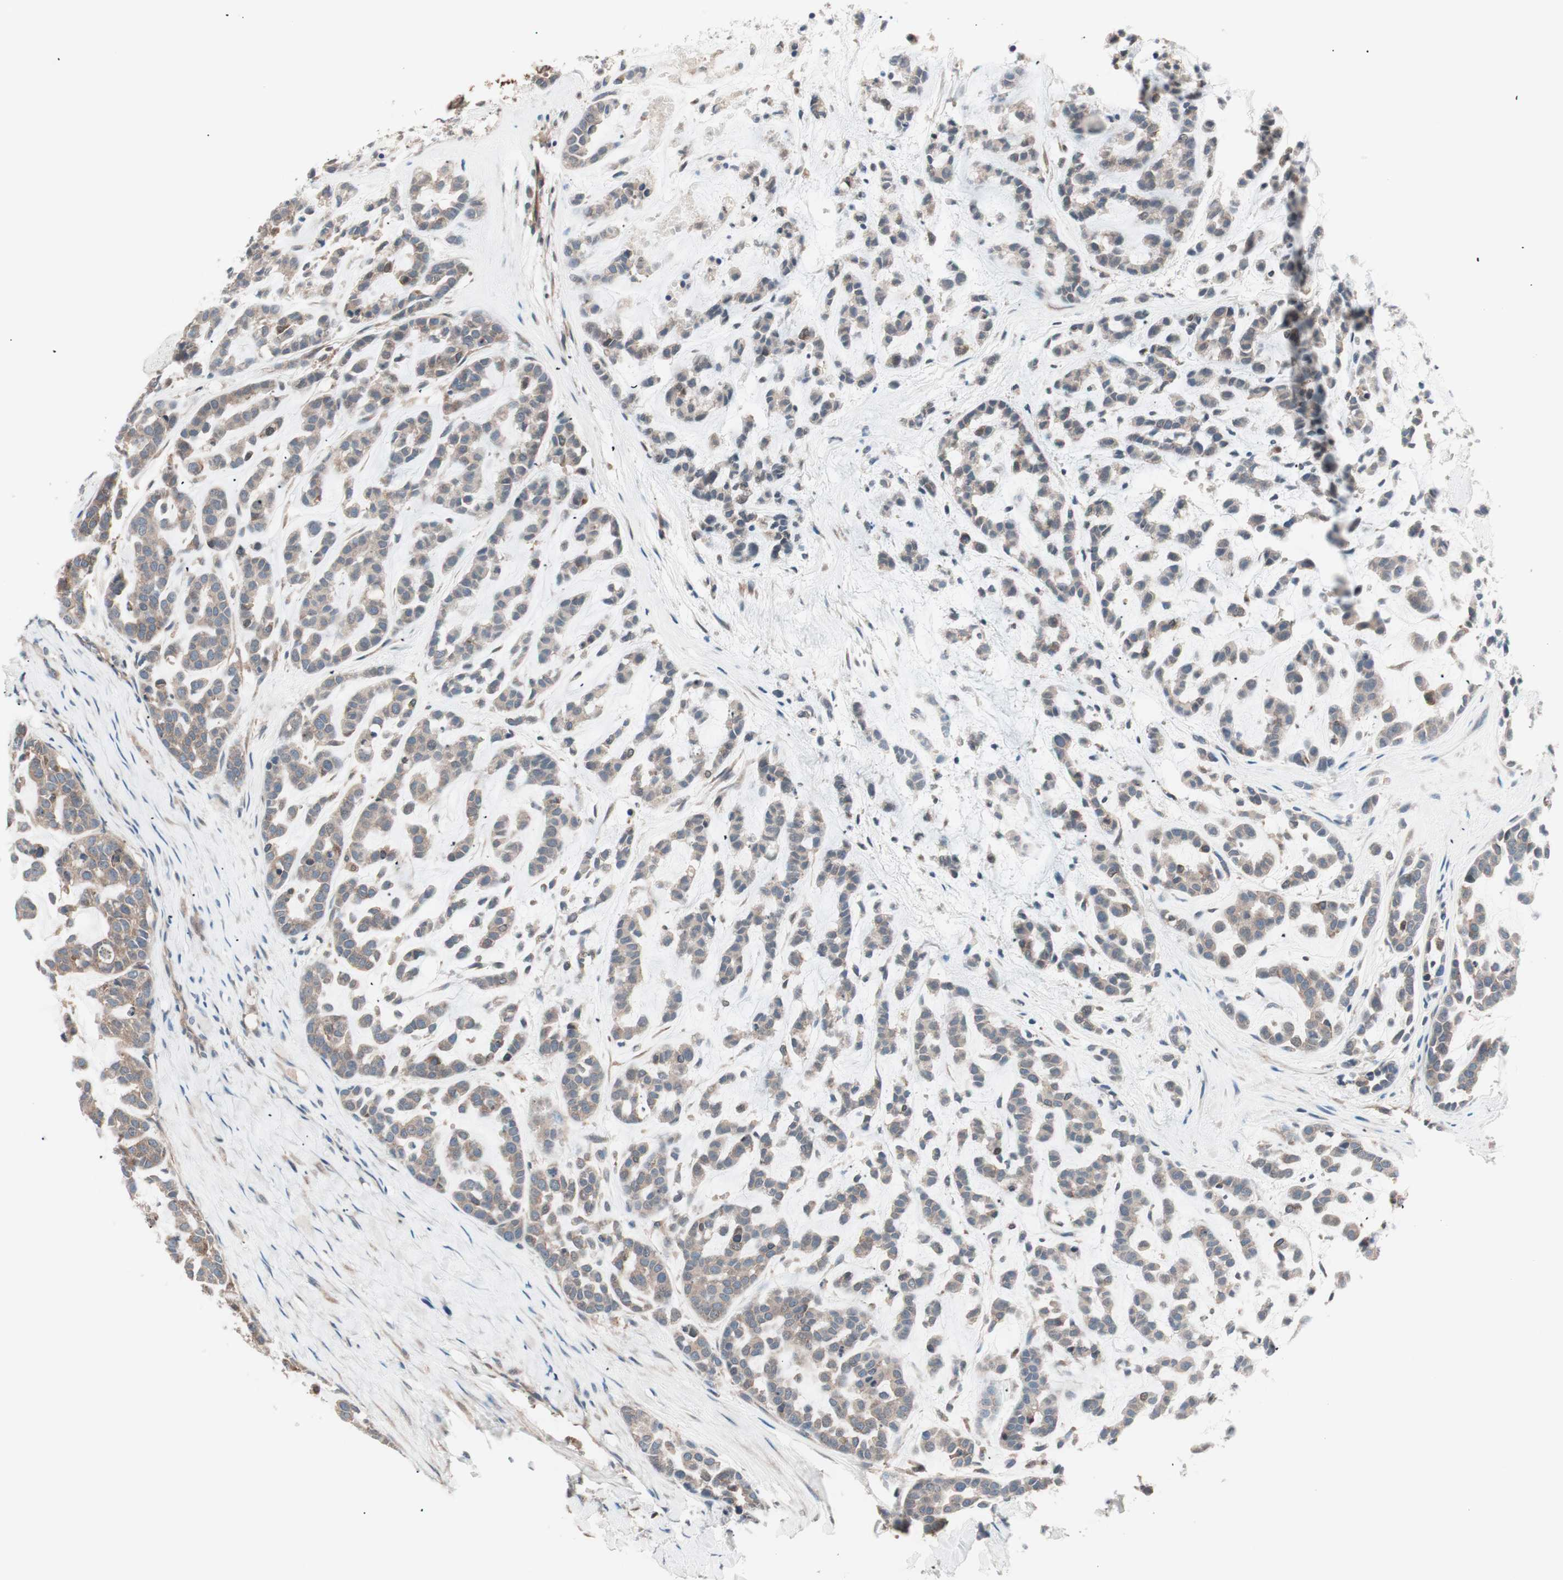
{"staining": {"intensity": "moderate", "quantity": ">75%", "location": "cytoplasmic/membranous"}, "tissue": "head and neck cancer", "cell_type": "Tumor cells", "image_type": "cancer", "snomed": [{"axis": "morphology", "description": "Adenocarcinoma, NOS"}, {"axis": "morphology", "description": "Adenoma, NOS"}, {"axis": "topography", "description": "Head-Neck"}], "caption": "Tumor cells reveal moderate cytoplasmic/membranous staining in about >75% of cells in head and neck cancer.", "gene": "TSG101", "patient": {"sex": "female", "age": 55}}